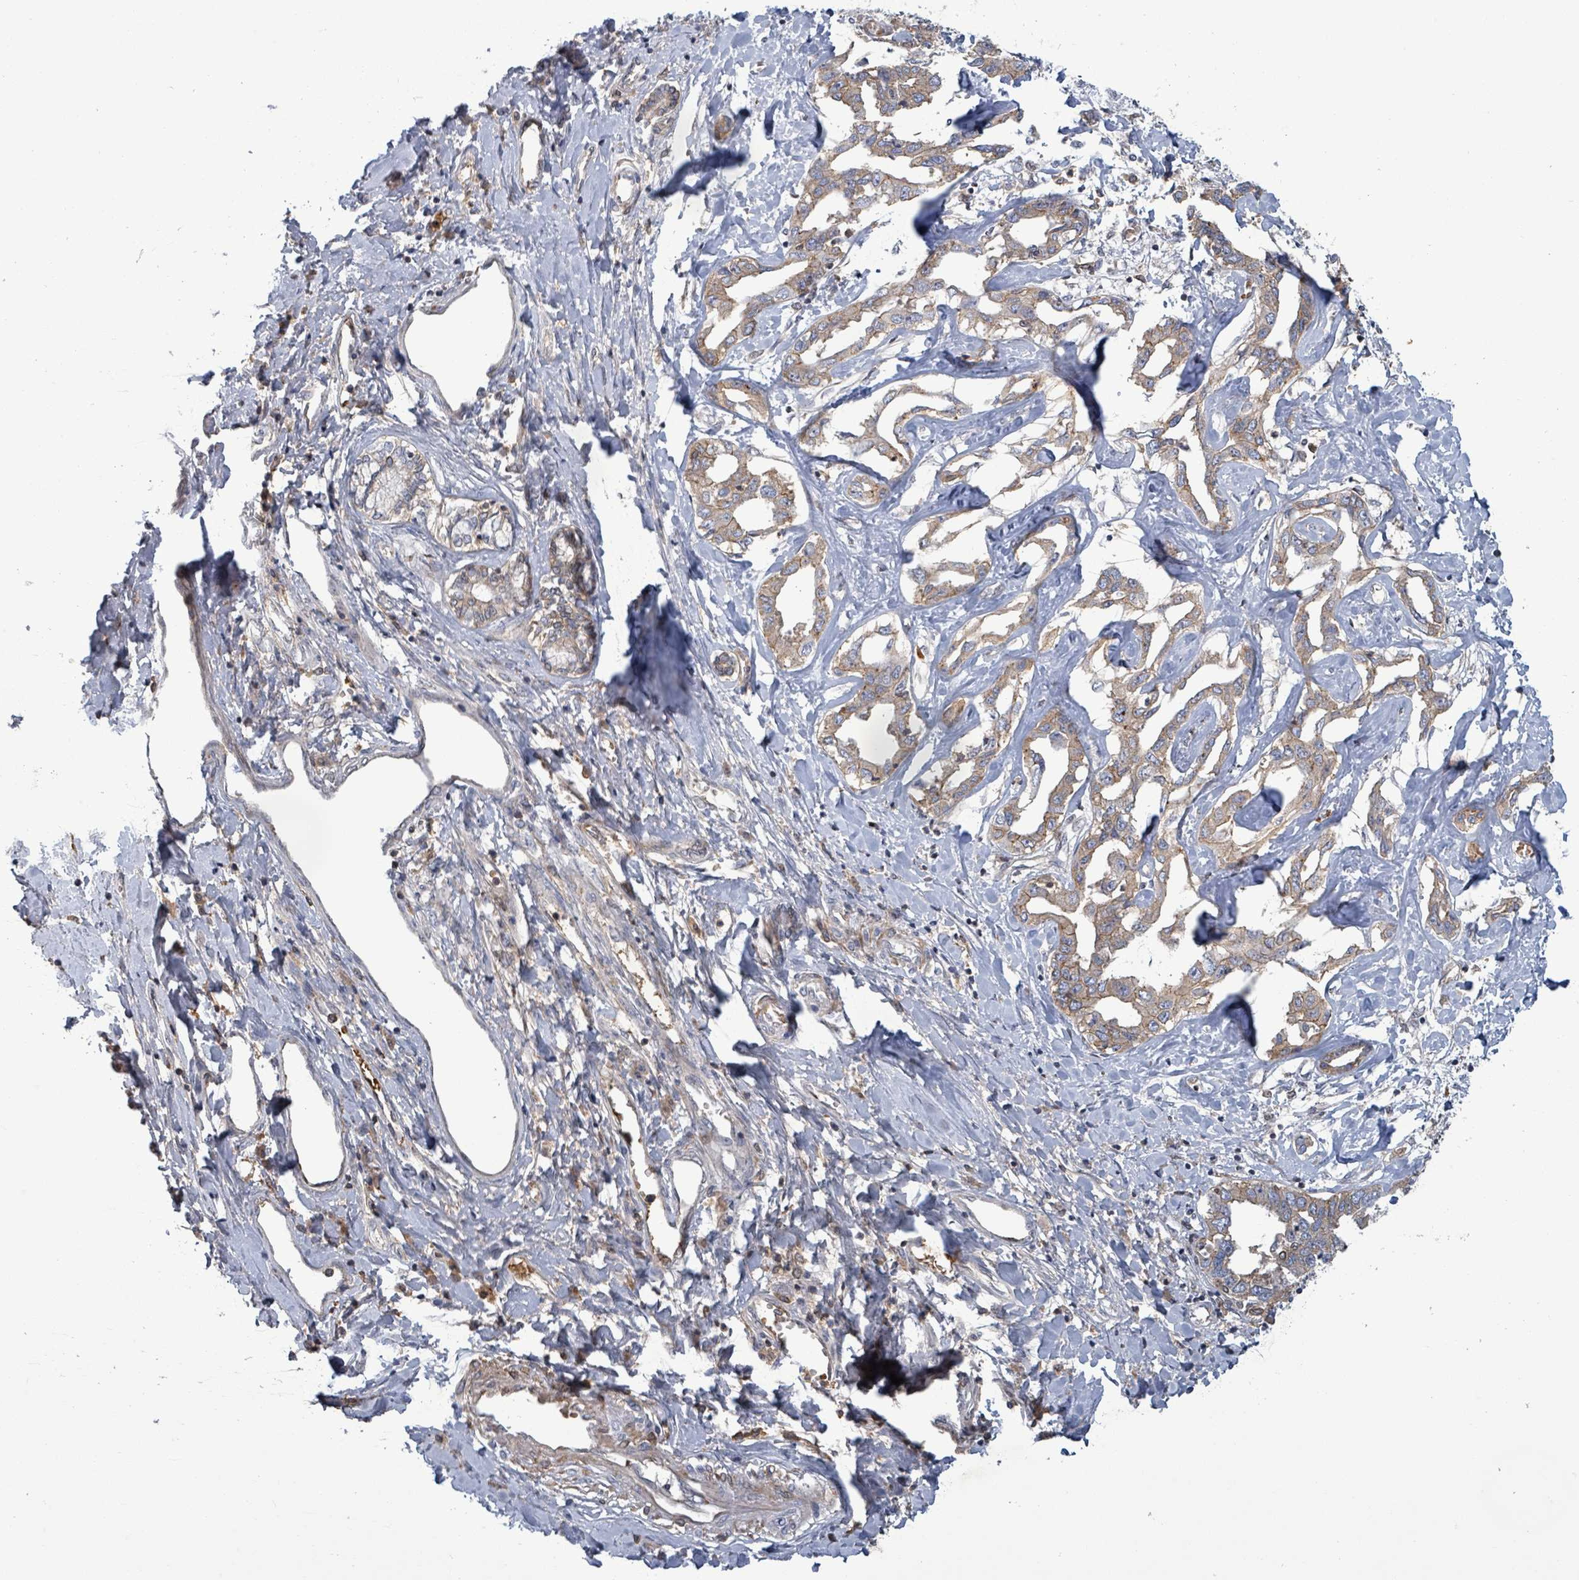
{"staining": {"intensity": "weak", "quantity": ">75%", "location": "cytoplasmic/membranous"}, "tissue": "liver cancer", "cell_type": "Tumor cells", "image_type": "cancer", "snomed": [{"axis": "morphology", "description": "Cholangiocarcinoma"}, {"axis": "topography", "description": "Liver"}], "caption": "Cholangiocarcinoma (liver) stained for a protein (brown) reveals weak cytoplasmic/membranous positive staining in approximately >75% of tumor cells.", "gene": "GRM8", "patient": {"sex": "male", "age": 59}}